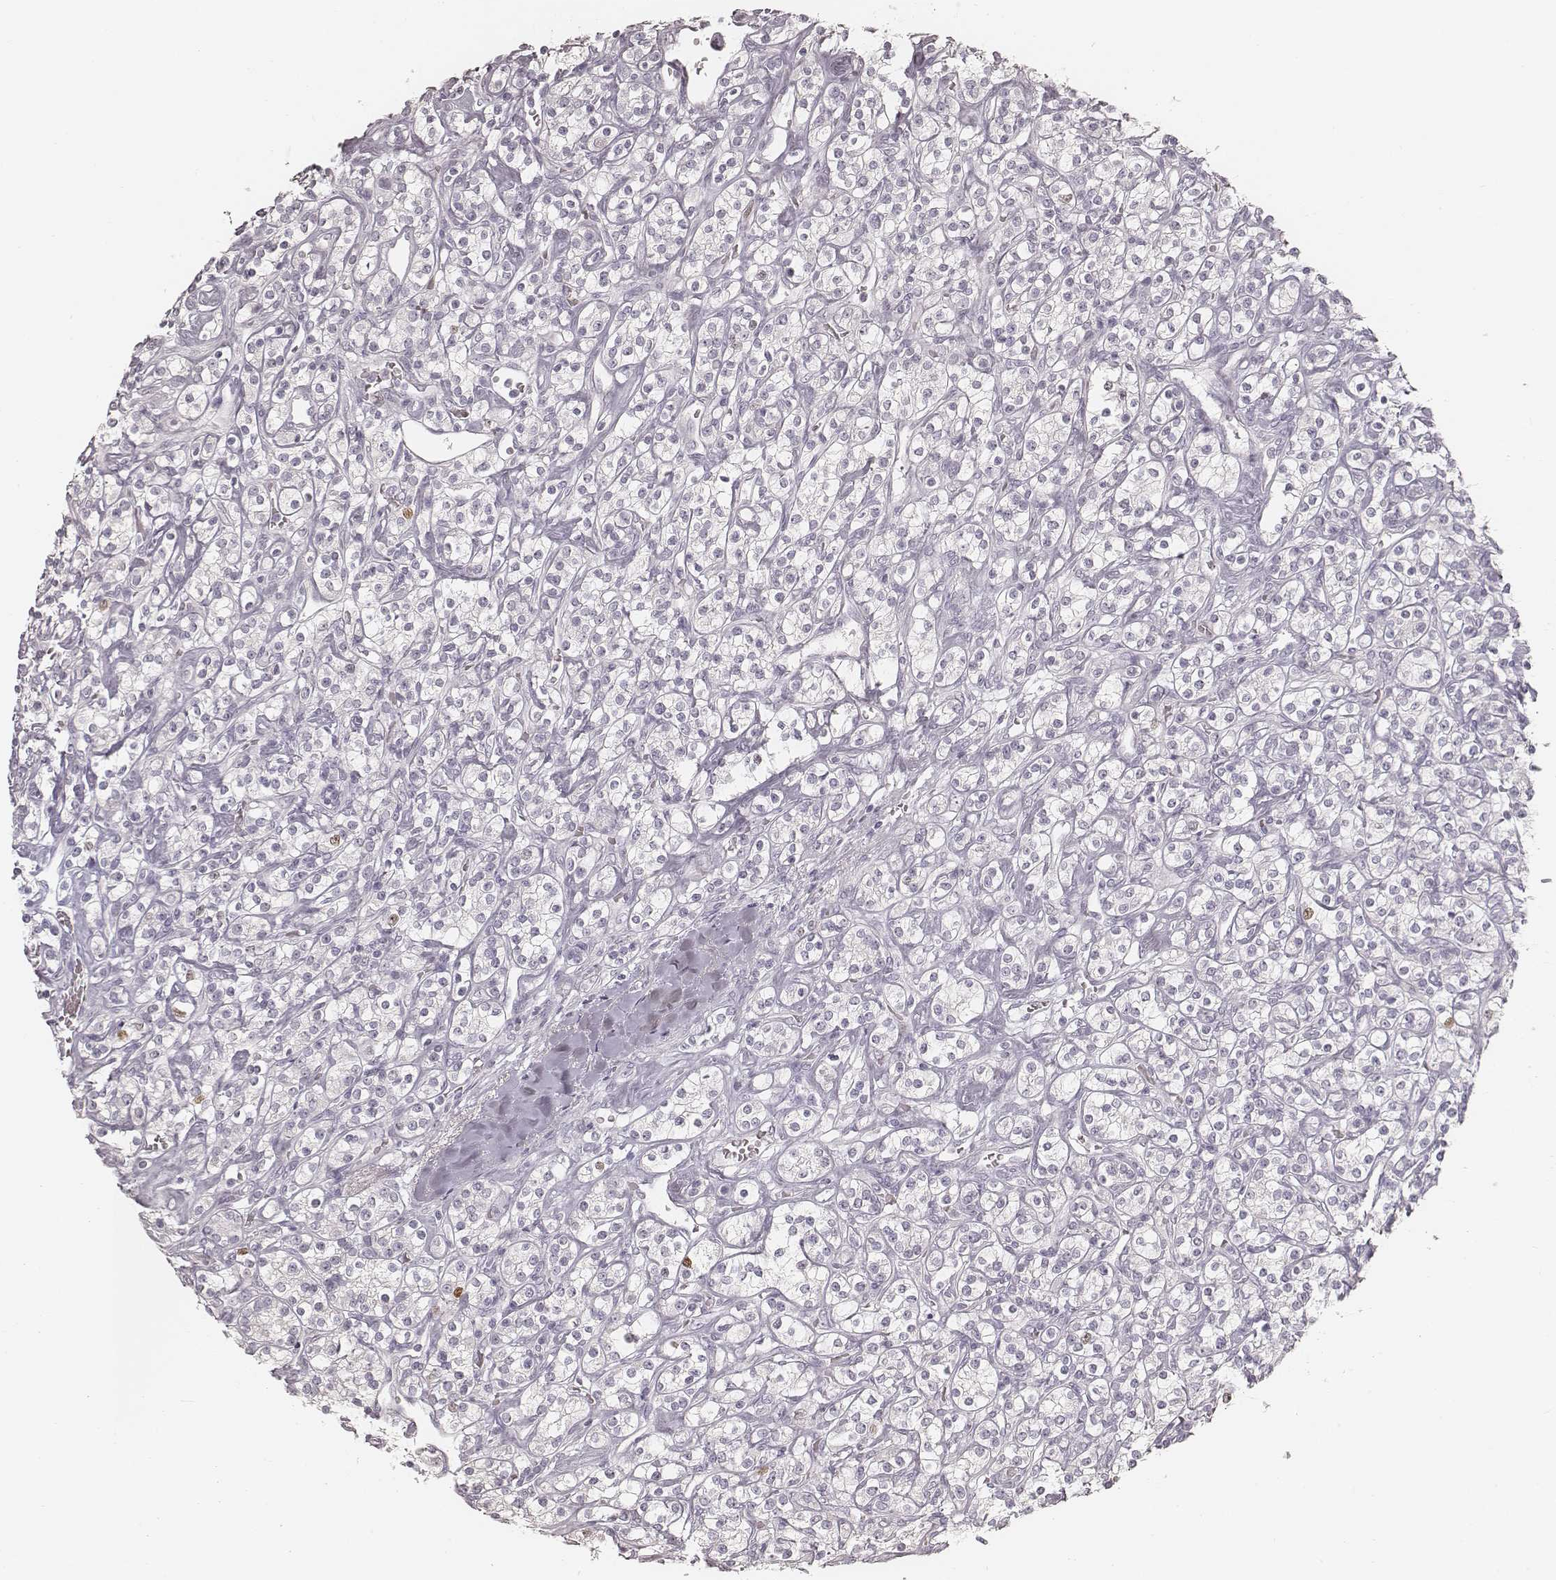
{"staining": {"intensity": "negative", "quantity": "none", "location": "none"}, "tissue": "renal cancer", "cell_type": "Tumor cells", "image_type": "cancer", "snomed": [{"axis": "morphology", "description": "Adenocarcinoma, NOS"}, {"axis": "topography", "description": "Kidney"}], "caption": "Human renal cancer stained for a protein using IHC shows no expression in tumor cells.", "gene": "TEX37", "patient": {"sex": "male", "age": 77}}